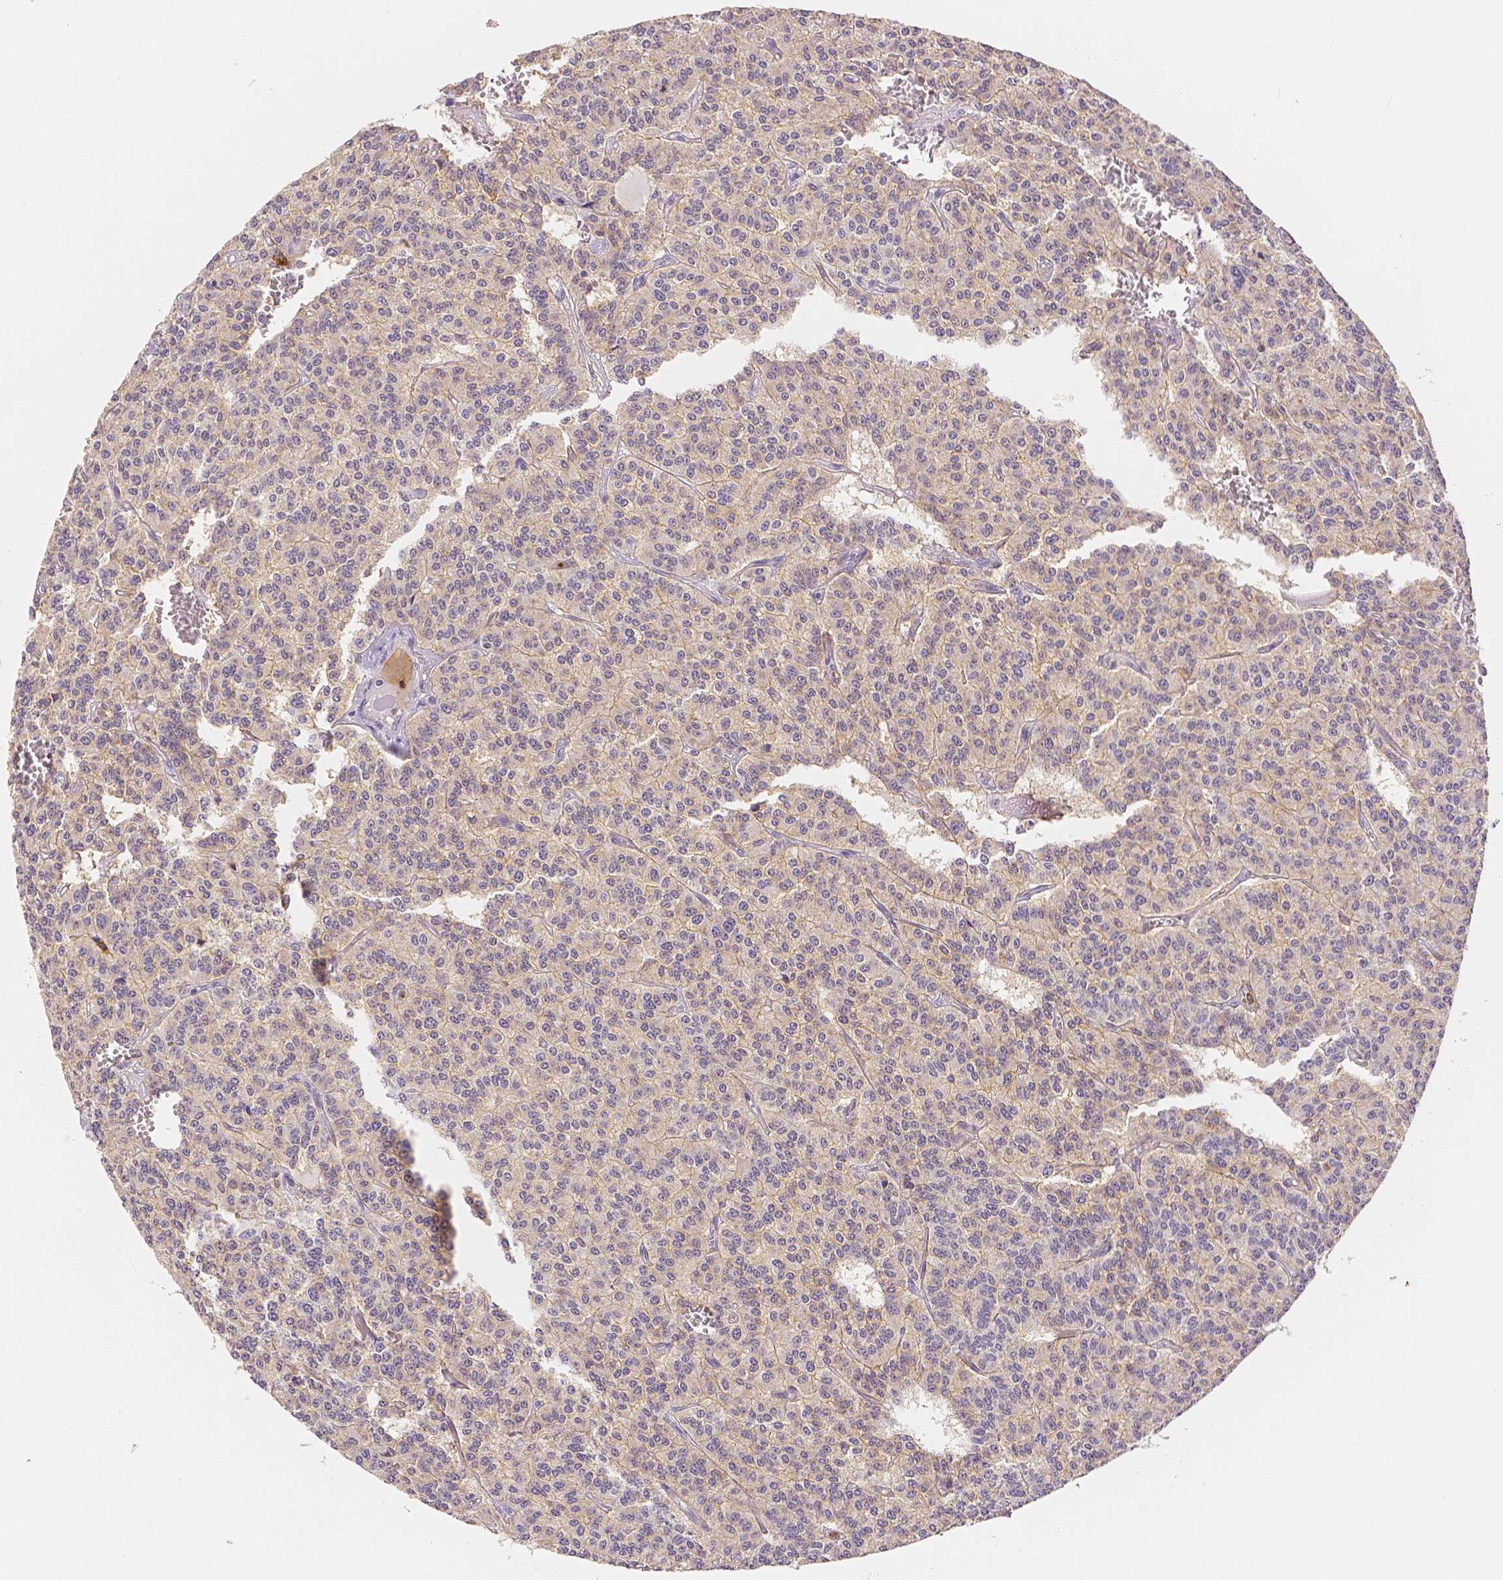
{"staining": {"intensity": "weak", "quantity": "25%-75%", "location": "cytoplasmic/membranous"}, "tissue": "carcinoid", "cell_type": "Tumor cells", "image_type": "cancer", "snomed": [{"axis": "morphology", "description": "Carcinoid, malignant, NOS"}, {"axis": "topography", "description": "Lung"}], "caption": "Immunohistochemical staining of malignant carcinoid displays low levels of weak cytoplasmic/membranous expression in approximately 25%-75% of tumor cells.", "gene": "OCLN", "patient": {"sex": "female", "age": 71}}